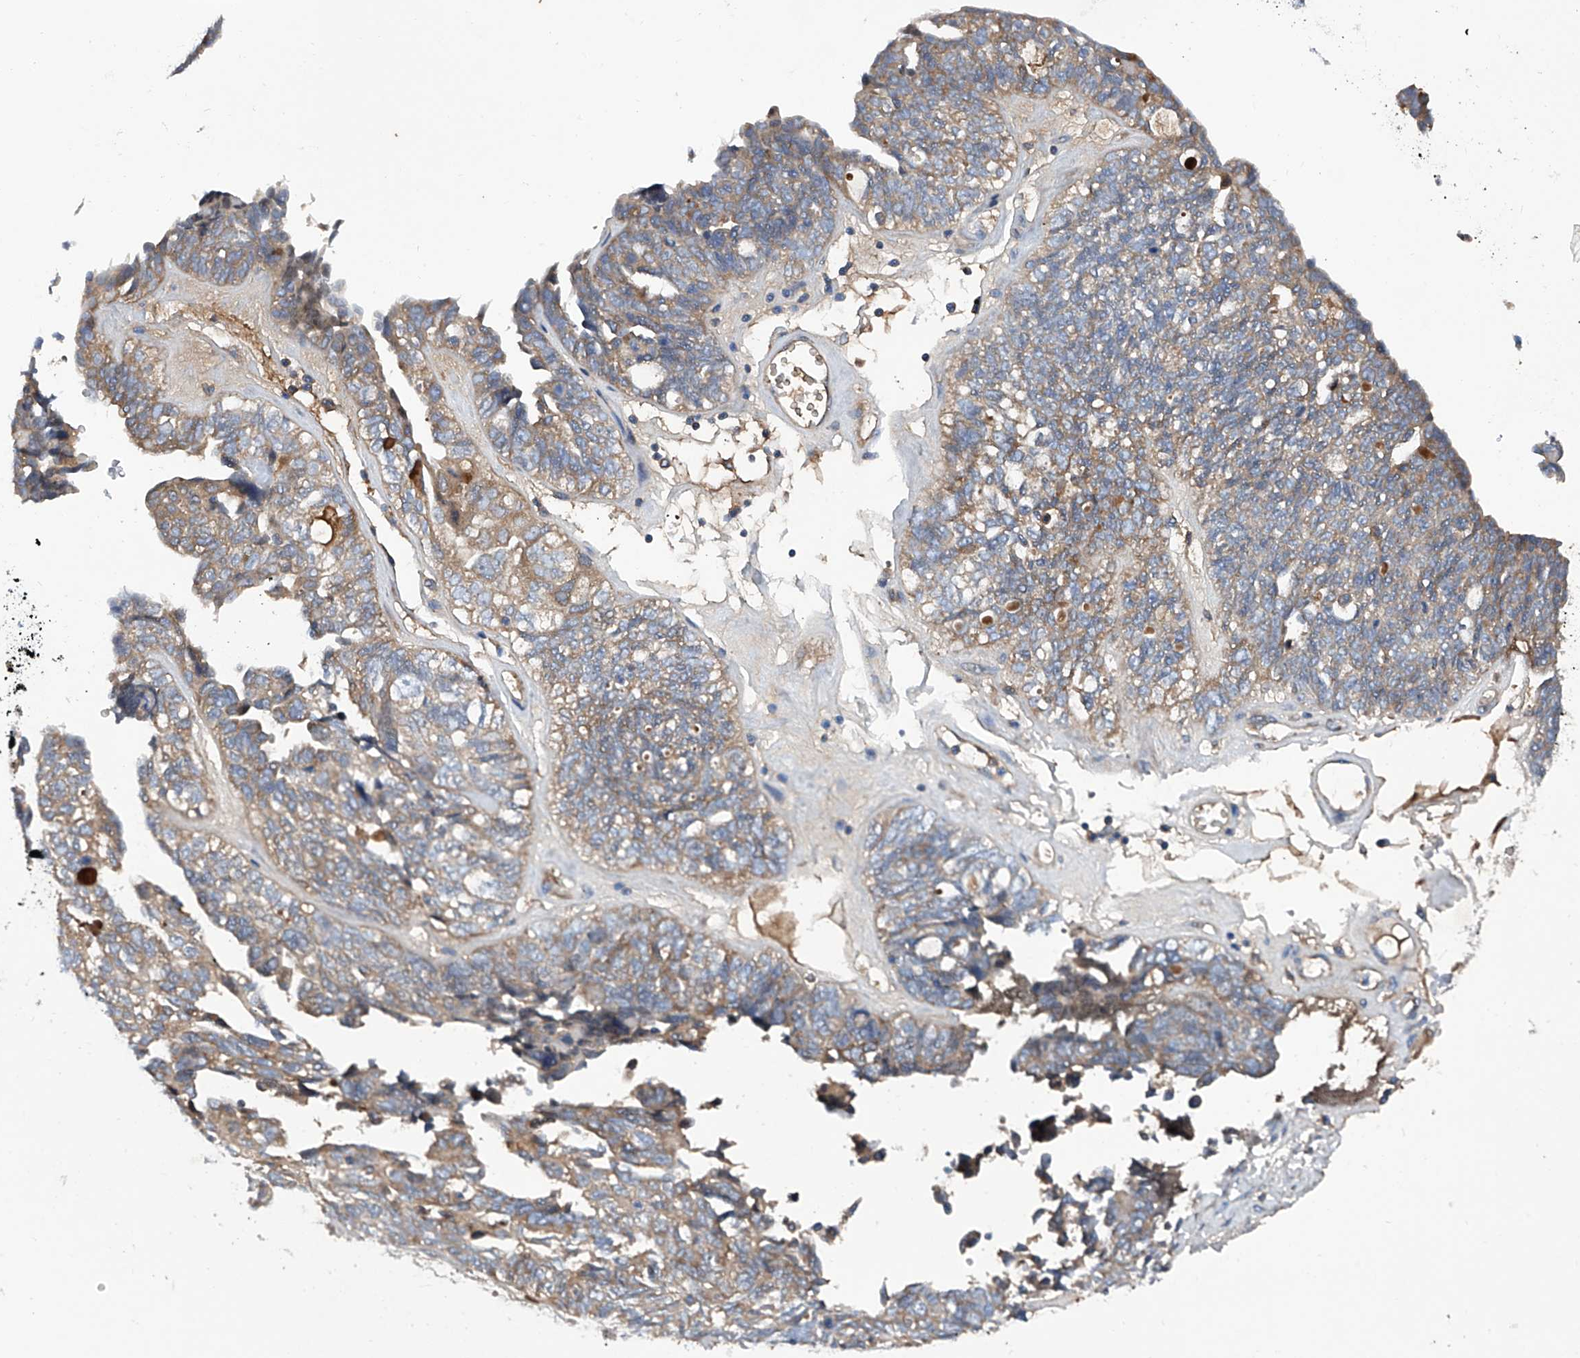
{"staining": {"intensity": "moderate", "quantity": "25%-75%", "location": "cytoplasmic/membranous"}, "tissue": "ovarian cancer", "cell_type": "Tumor cells", "image_type": "cancer", "snomed": [{"axis": "morphology", "description": "Cystadenocarcinoma, serous, NOS"}, {"axis": "topography", "description": "Ovary"}], "caption": "This image exhibits IHC staining of human ovarian cancer (serous cystadenocarcinoma), with medium moderate cytoplasmic/membranous staining in about 25%-75% of tumor cells.", "gene": "ASCC3", "patient": {"sex": "female", "age": 79}}